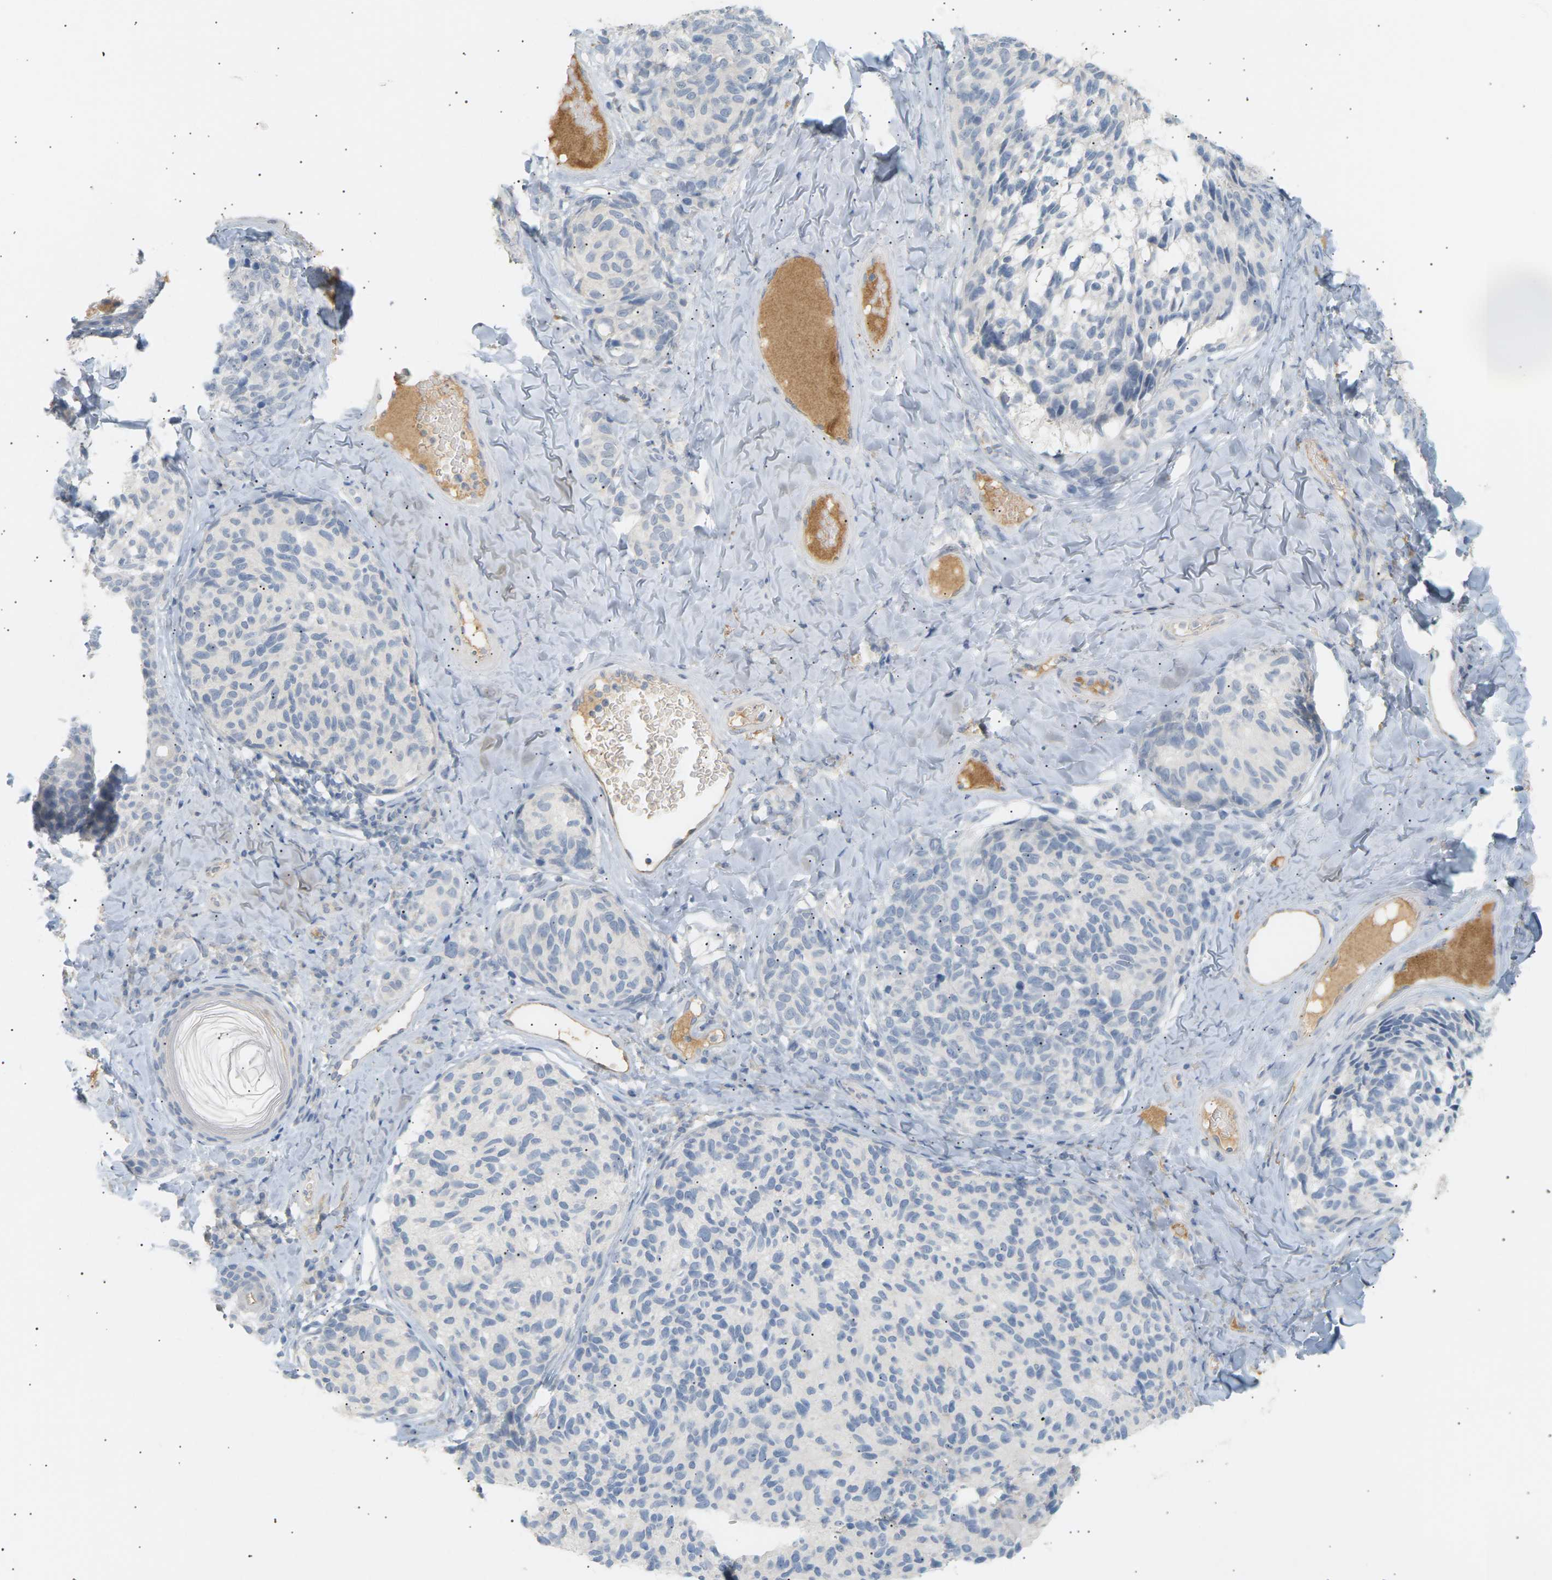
{"staining": {"intensity": "negative", "quantity": "none", "location": "none"}, "tissue": "melanoma", "cell_type": "Tumor cells", "image_type": "cancer", "snomed": [{"axis": "morphology", "description": "Malignant melanoma, NOS"}, {"axis": "topography", "description": "Skin"}], "caption": "Immunohistochemistry micrograph of human malignant melanoma stained for a protein (brown), which reveals no positivity in tumor cells.", "gene": "CLU", "patient": {"sex": "female", "age": 73}}